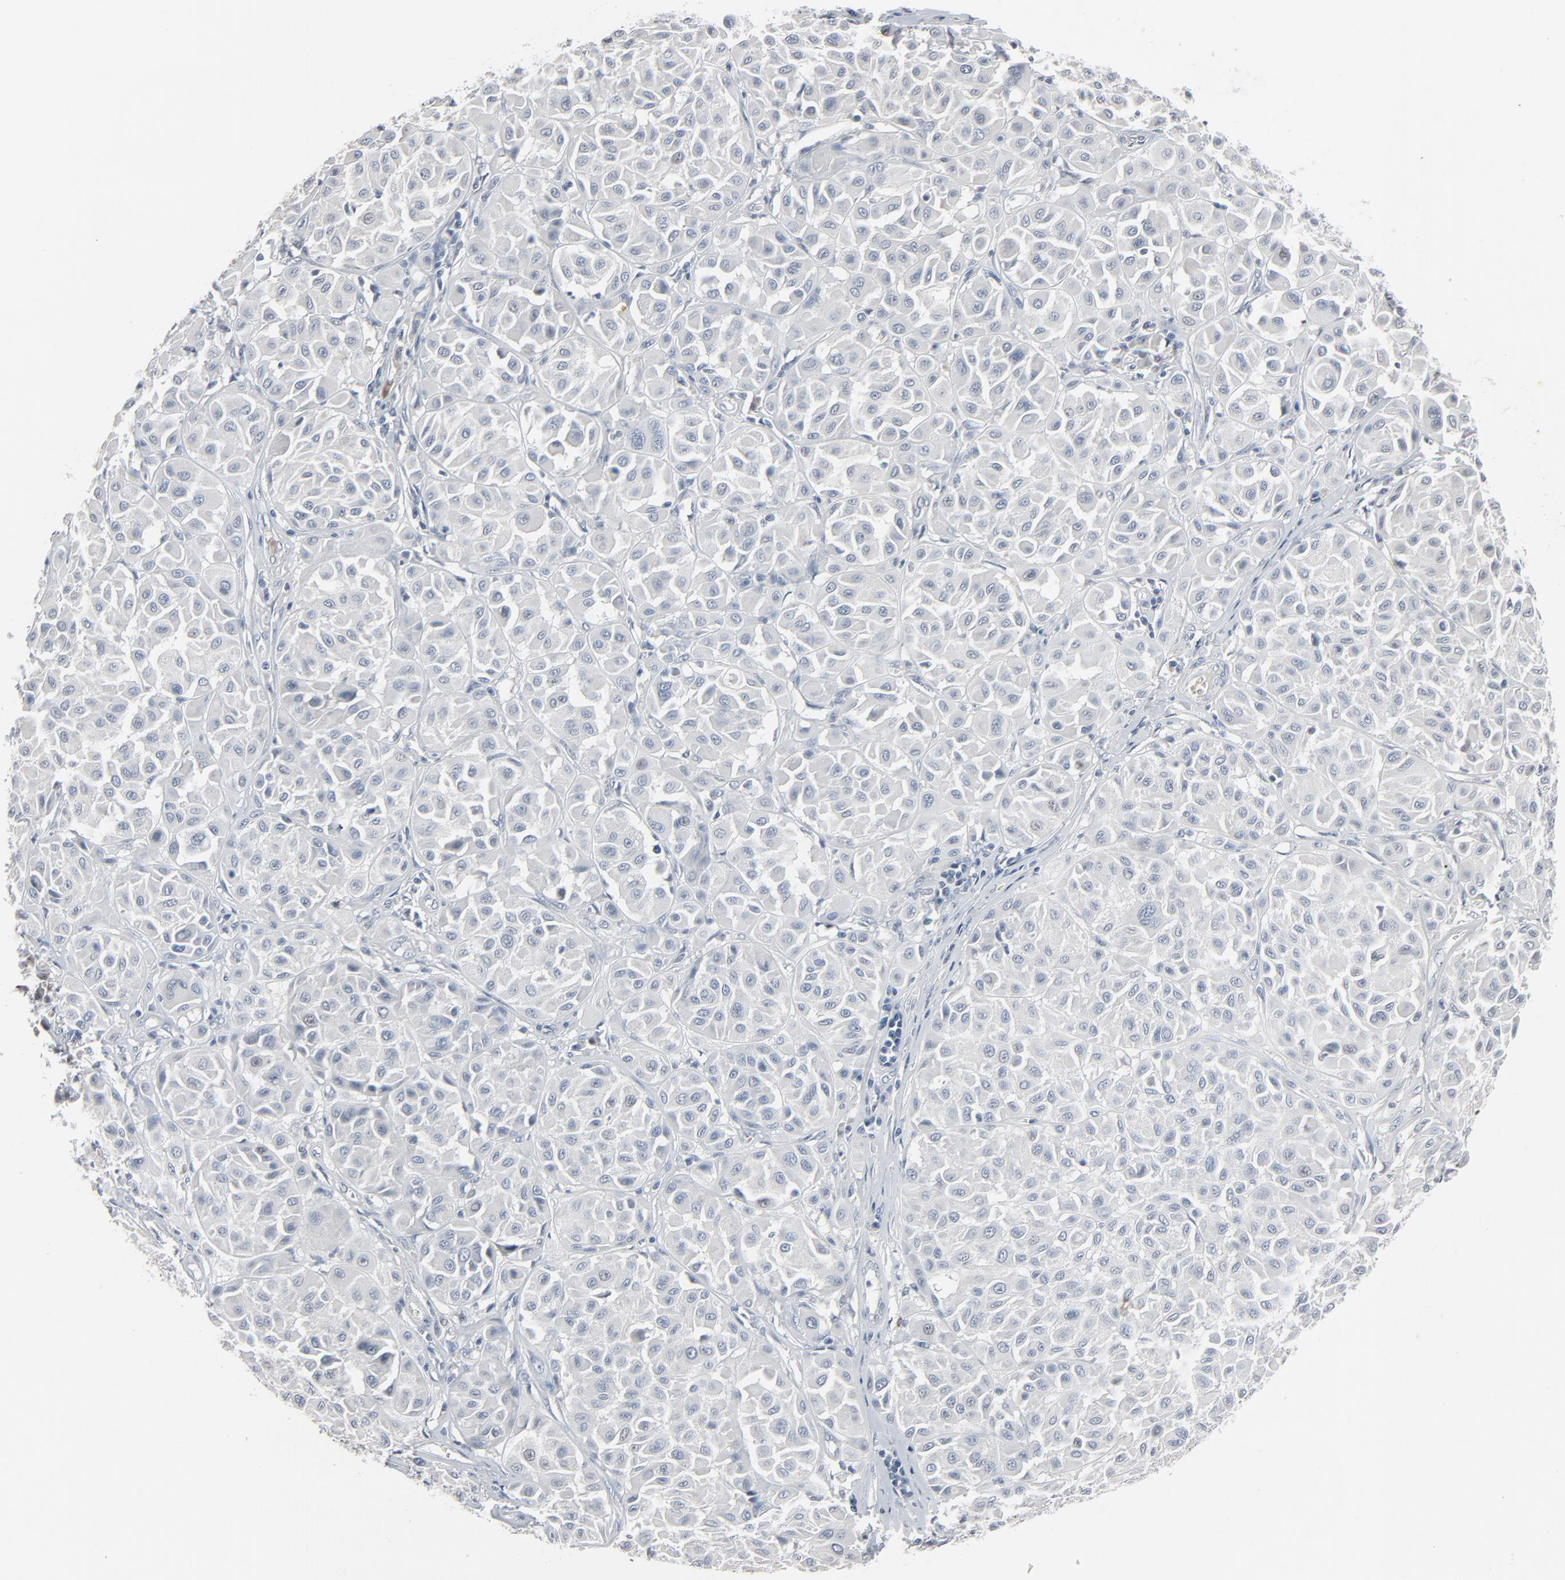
{"staining": {"intensity": "negative", "quantity": "none", "location": "none"}, "tissue": "melanoma", "cell_type": "Tumor cells", "image_type": "cancer", "snomed": [{"axis": "morphology", "description": "Malignant melanoma, Metastatic site"}, {"axis": "topography", "description": "Soft tissue"}], "caption": "Tumor cells are negative for protein expression in human malignant melanoma (metastatic site). (DAB (3,3'-diaminobenzidine) immunohistochemistry (IHC) with hematoxylin counter stain).", "gene": "SAGE1", "patient": {"sex": "male", "age": 41}}